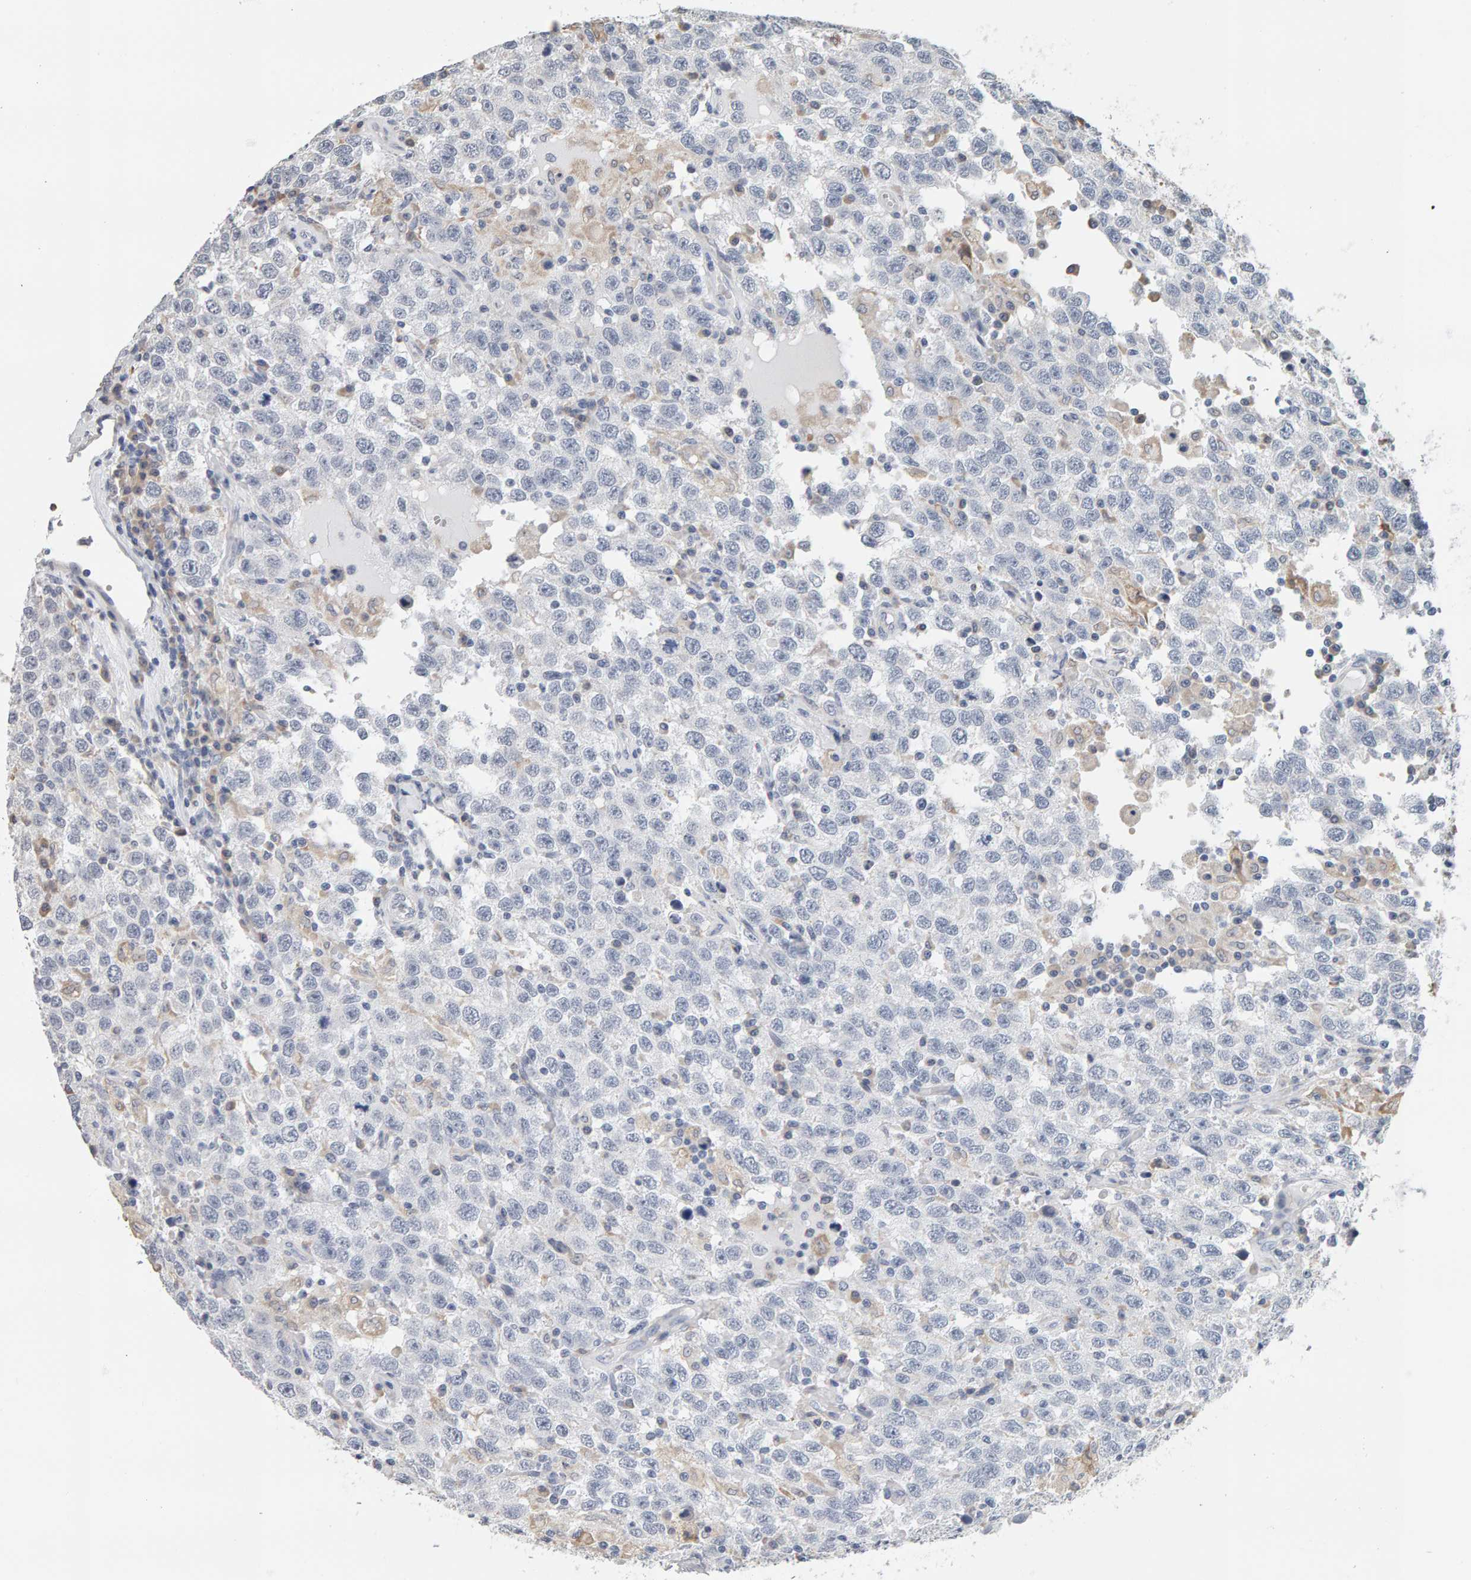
{"staining": {"intensity": "negative", "quantity": "none", "location": "none"}, "tissue": "testis cancer", "cell_type": "Tumor cells", "image_type": "cancer", "snomed": [{"axis": "morphology", "description": "Seminoma, NOS"}, {"axis": "topography", "description": "Testis"}], "caption": "Testis cancer (seminoma) was stained to show a protein in brown. There is no significant staining in tumor cells.", "gene": "ADHFE1", "patient": {"sex": "male", "age": 41}}